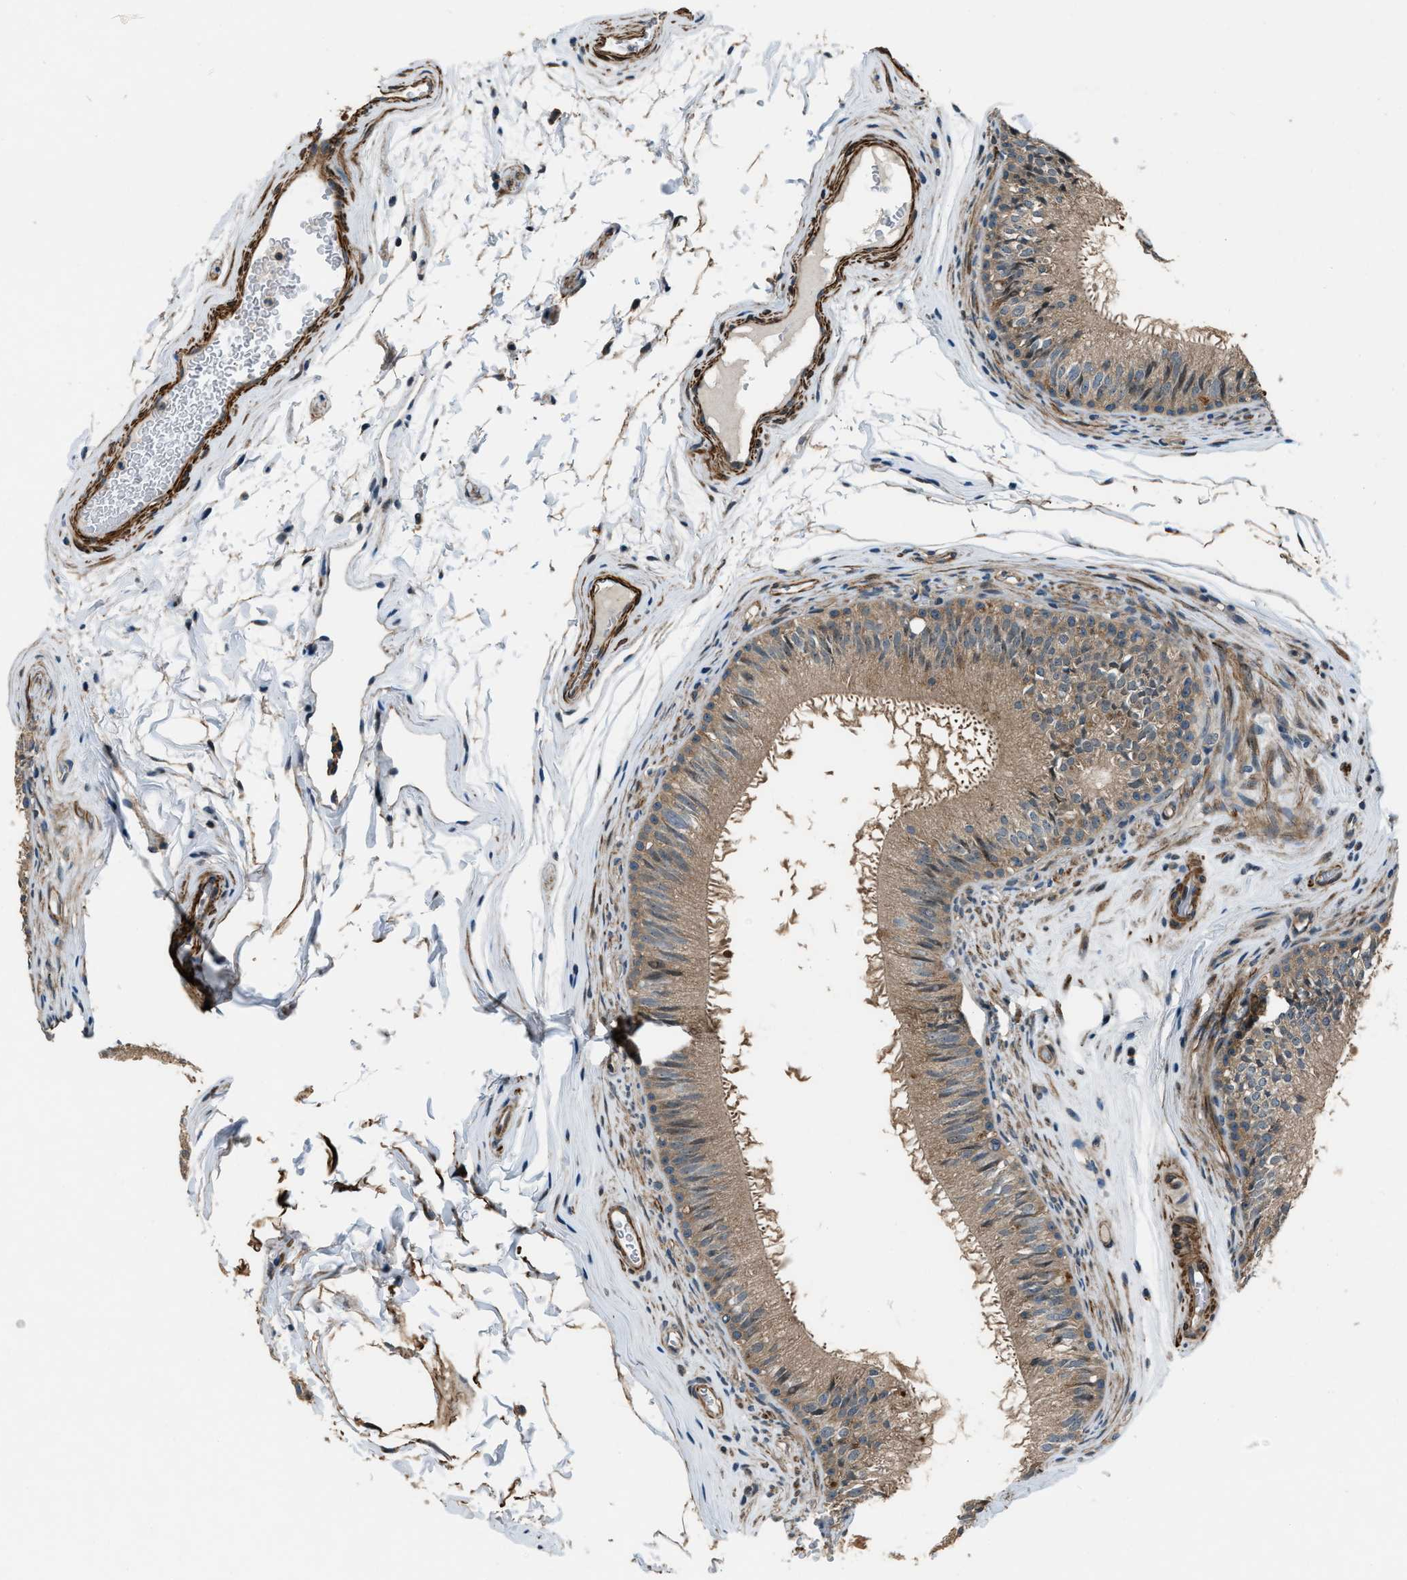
{"staining": {"intensity": "moderate", "quantity": ">75%", "location": "cytoplasmic/membranous"}, "tissue": "epididymis", "cell_type": "Glandular cells", "image_type": "normal", "snomed": [{"axis": "morphology", "description": "Normal tissue, NOS"}, {"axis": "topography", "description": "Testis"}, {"axis": "topography", "description": "Epididymis"}], "caption": "Glandular cells exhibit moderate cytoplasmic/membranous positivity in approximately >75% of cells in benign epididymis.", "gene": "NUDCD3", "patient": {"sex": "male", "age": 36}}